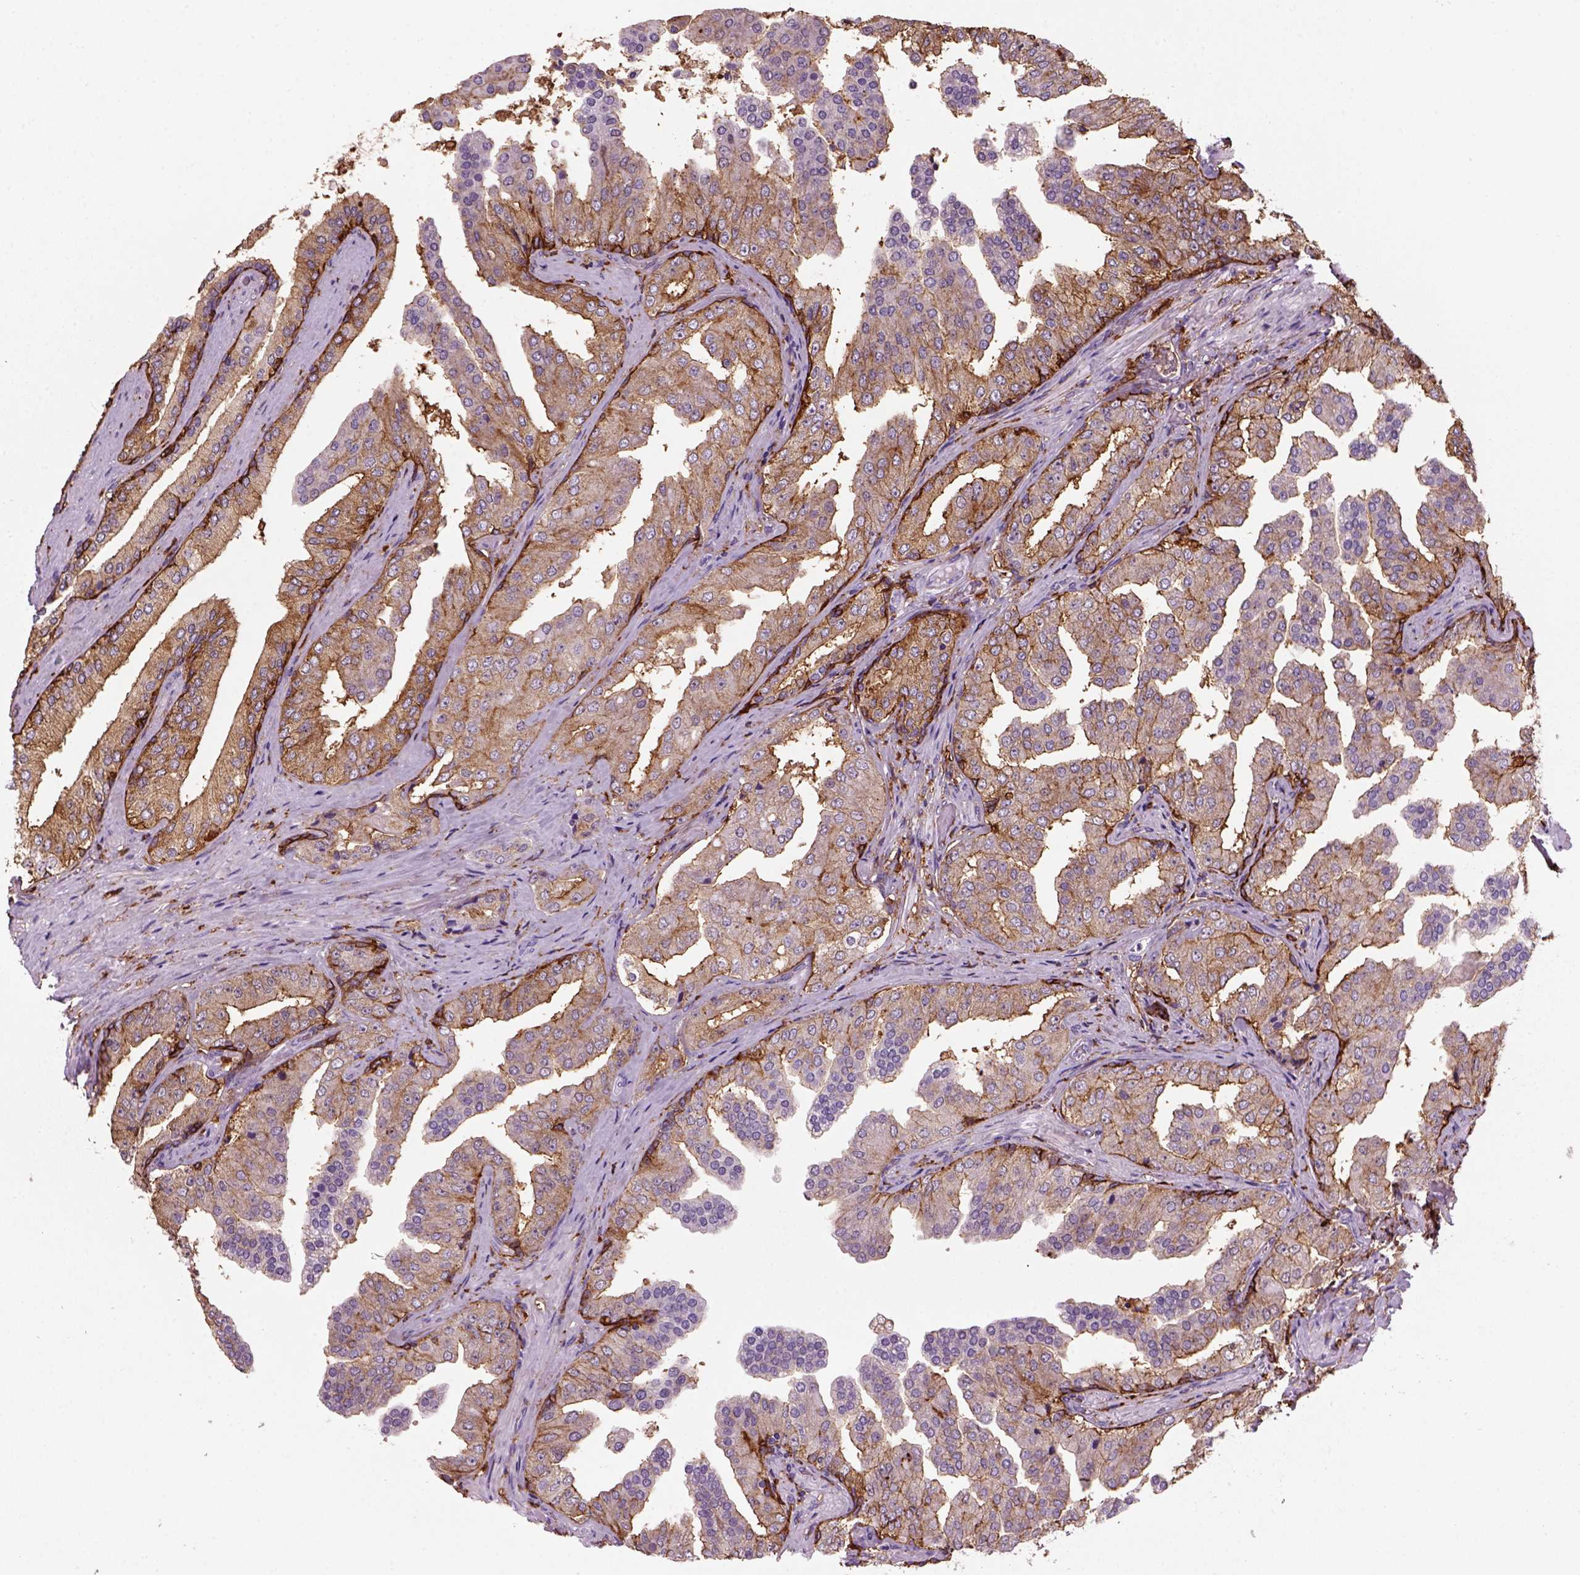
{"staining": {"intensity": "moderate", "quantity": "25%-75%", "location": "cytoplasmic/membranous"}, "tissue": "prostate cancer", "cell_type": "Tumor cells", "image_type": "cancer", "snomed": [{"axis": "morphology", "description": "Adenocarcinoma, Low grade"}, {"axis": "topography", "description": "Prostate and seminal vesicle, NOS"}], "caption": "A brown stain shows moderate cytoplasmic/membranous staining of a protein in prostate adenocarcinoma (low-grade) tumor cells.", "gene": "MARCKS", "patient": {"sex": "male", "age": 61}}